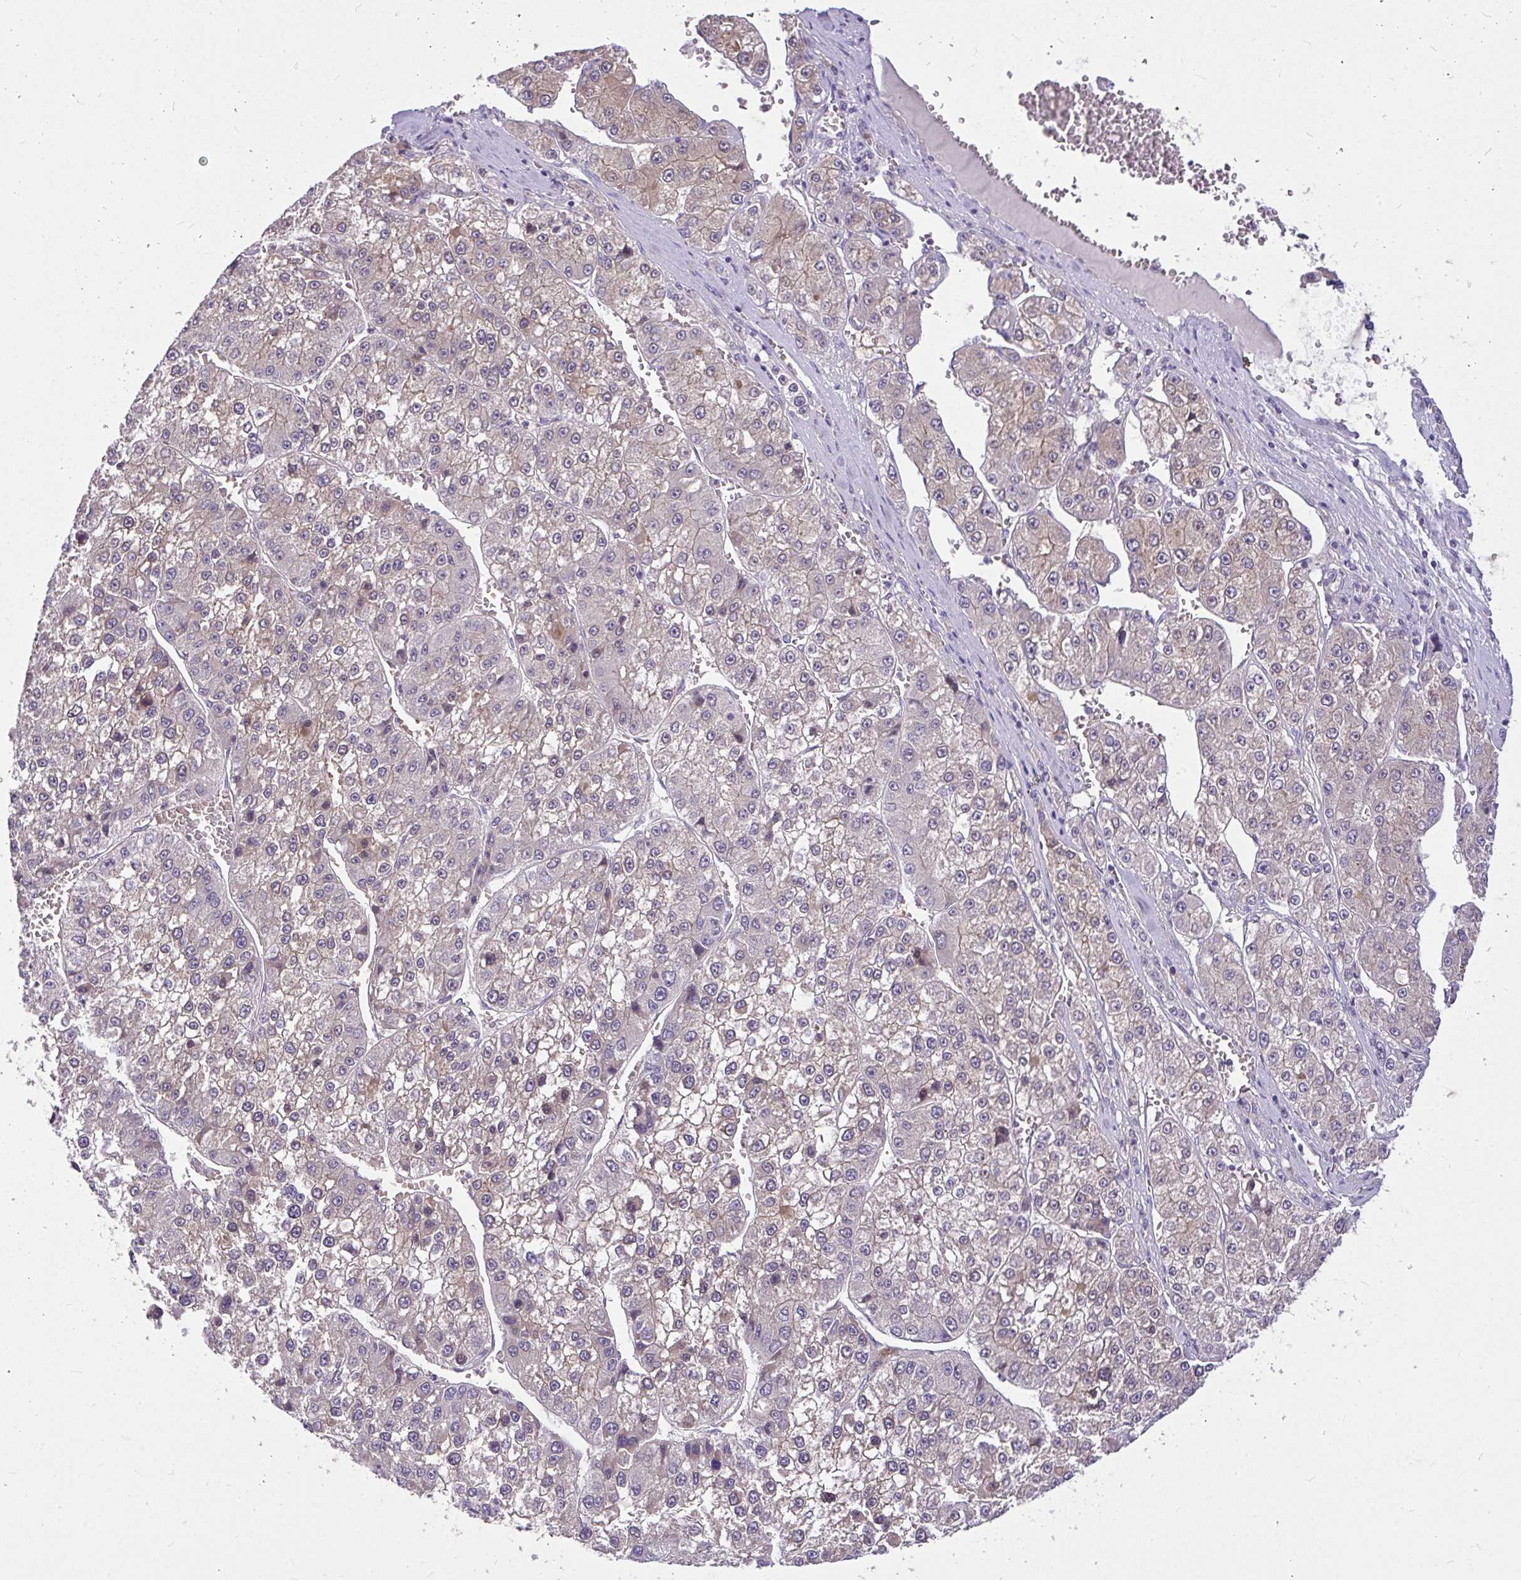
{"staining": {"intensity": "negative", "quantity": "none", "location": "none"}, "tissue": "liver cancer", "cell_type": "Tumor cells", "image_type": "cancer", "snomed": [{"axis": "morphology", "description": "Carcinoma, Hepatocellular, NOS"}, {"axis": "topography", "description": "Liver"}], "caption": "Immunohistochemistry photomicrograph of liver cancer (hepatocellular carcinoma) stained for a protein (brown), which reveals no staining in tumor cells. Brightfield microscopy of IHC stained with DAB (brown) and hematoxylin (blue), captured at high magnification.", "gene": "MOCS1", "patient": {"sex": "female", "age": 73}}